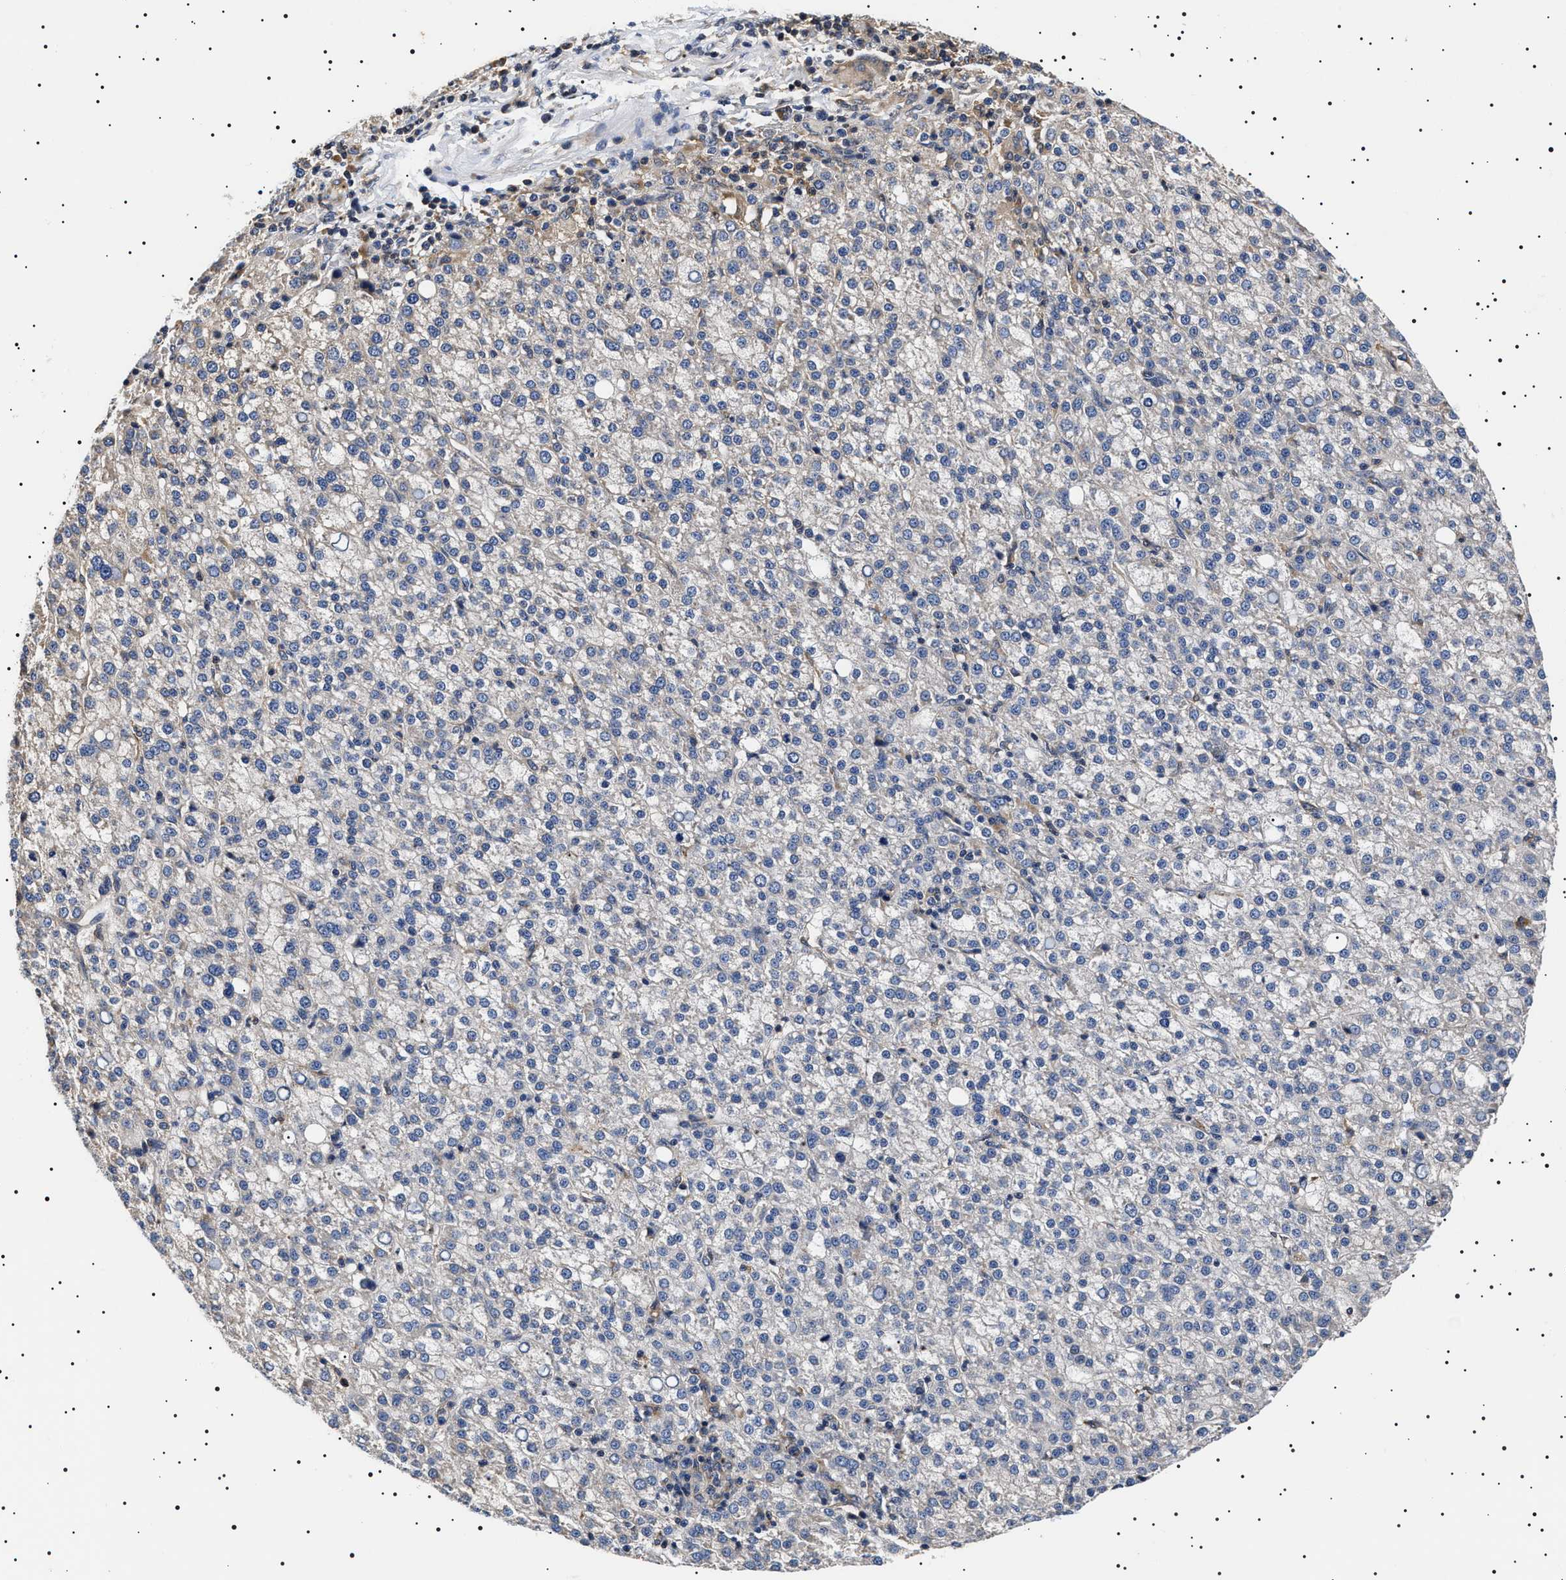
{"staining": {"intensity": "negative", "quantity": "none", "location": "none"}, "tissue": "liver cancer", "cell_type": "Tumor cells", "image_type": "cancer", "snomed": [{"axis": "morphology", "description": "Carcinoma, Hepatocellular, NOS"}, {"axis": "topography", "description": "Liver"}], "caption": "Protein analysis of liver cancer shows no significant staining in tumor cells.", "gene": "SLC4A7", "patient": {"sex": "female", "age": 58}}